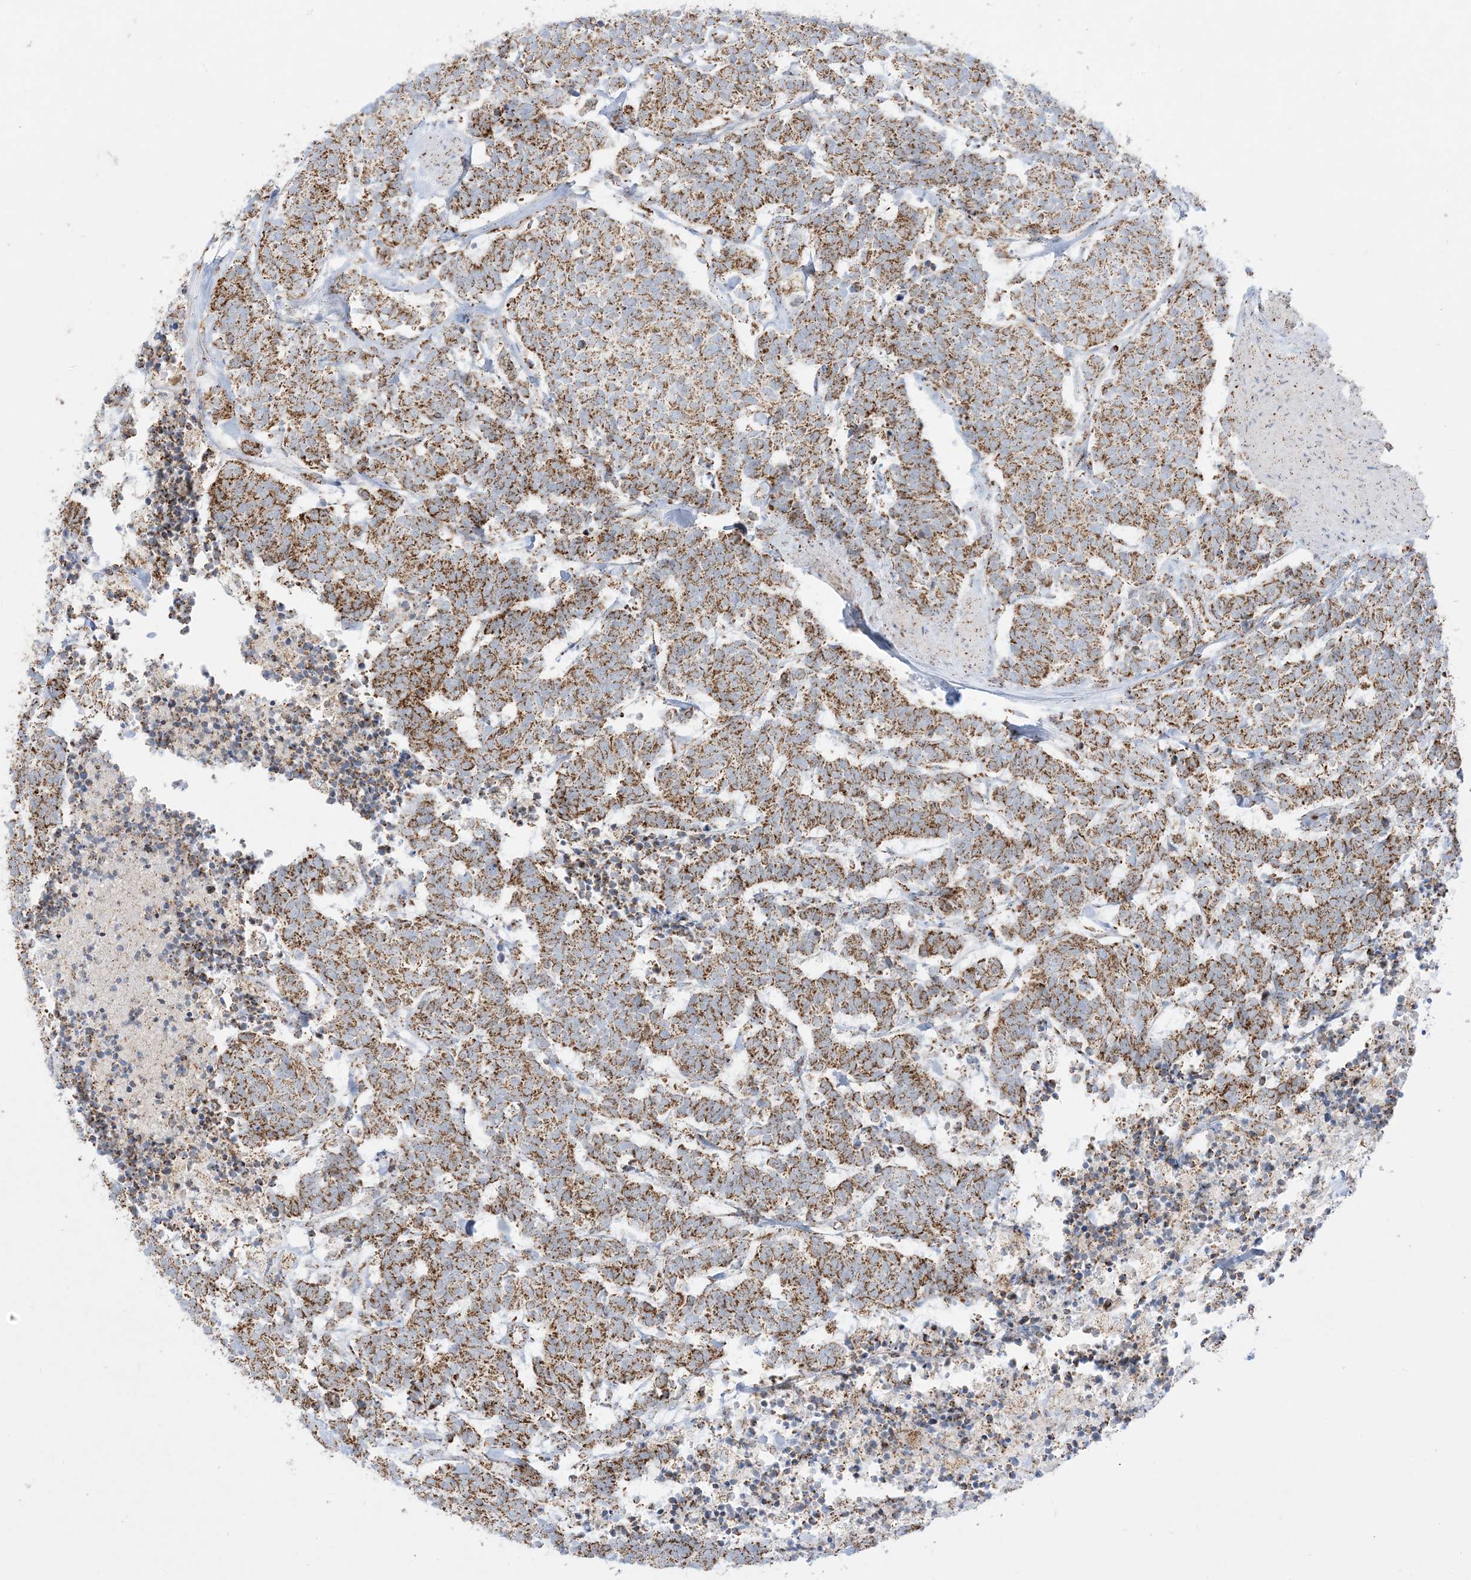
{"staining": {"intensity": "moderate", "quantity": ">75%", "location": "cytoplasmic/membranous"}, "tissue": "carcinoid", "cell_type": "Tumor cells", "image_type": "cancer", "snomed": [{"axis": "morphology", "description": "Carcinoma, NOS"}, {"axis": "morphology", "description": "Carcinoid, malignant, NOS"}, {"axis": "topography", "description": "Urinary bladder"}], "caption": "A brown stain shows moderate cytoplasmic/membranous positivity of a protein in human carcinoid tumor cells. (DAB = brown stain, brightfield microscopy at high magnification).", "gene": "MRPS36", "patient": {"sex": "male", "age": 57}}